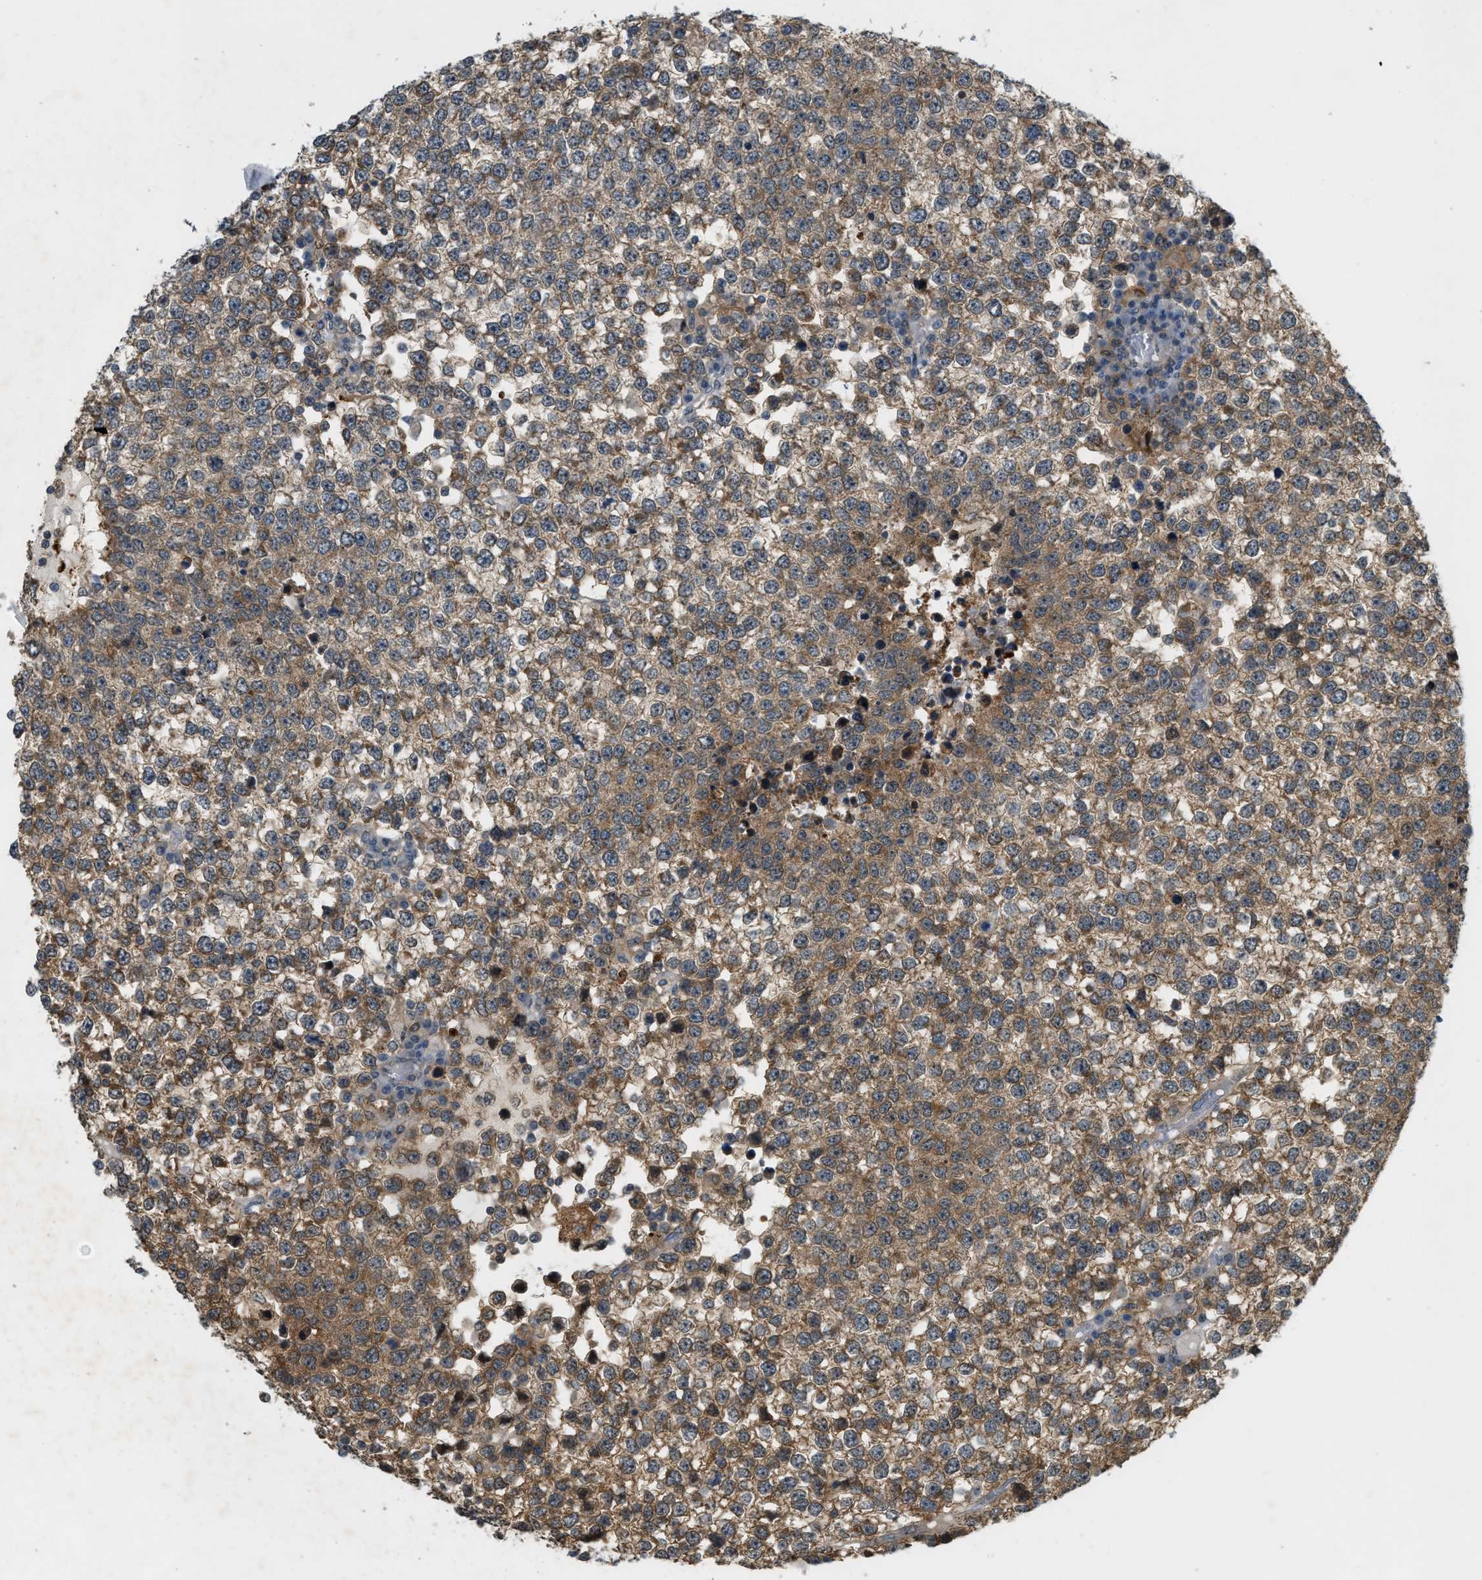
{"staining": {"intensity": "moderate", "quantity": ">75%", "location": "cytoplasmic/membranous"}, "tissue": "testis cancer", "cell_type": "Tumor cells", "image_type": "cancer", "snomed": [{"axis": "morphology", "description": "Seminoma, NOS"}, {"axis": "topography", "description": "Testis"}], "caption": "Human testis cancer (seminoma) stained with a protein marker displays moderate staining in tumor cells.", "gene": "PDCL3", "patient": {"sex": "male", "age": 65}}